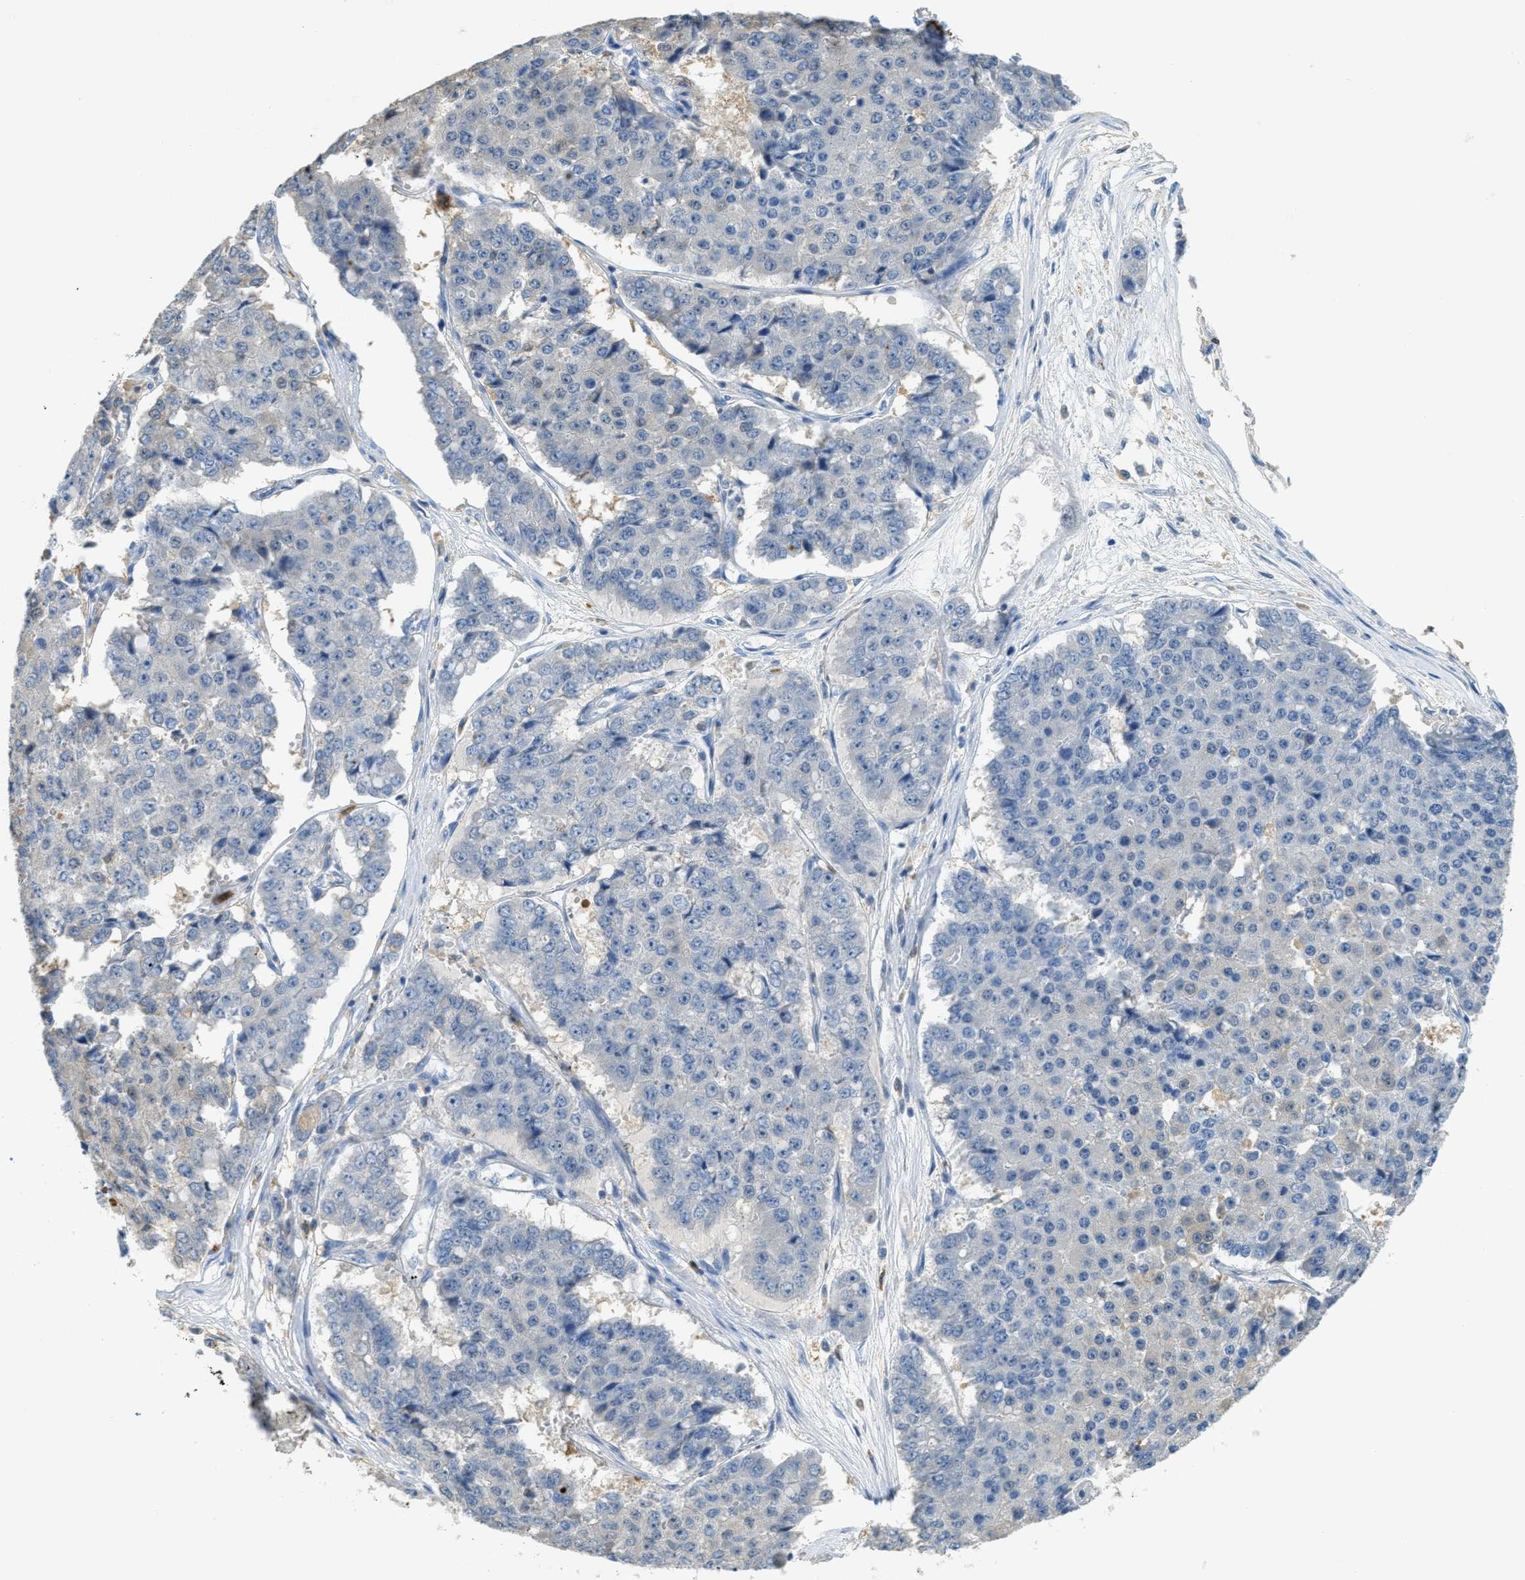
{"staining": {"intensity": "negative", "quantity": "none", "location": "none"}, "tissue": "pancreatic cancer", "cell_type": "Tumor cells", "image_type": "cancer", "snomed": [{"axis": "morphology", "description": "Adenocarcinoma, NOS"}, {"axis": "topography", "description": "Pancreas"}], "caption": "A histopathology image of human pancreatic cancer is negative for staining in tumor cells. The staining is performed using DAB (3,3'-diaminobenzidine) brown chromogen with nuclei counter-stained in using hematoxylin.", "gene": "SERPINB1", "patient": {"sex": "male", "age": 50}}